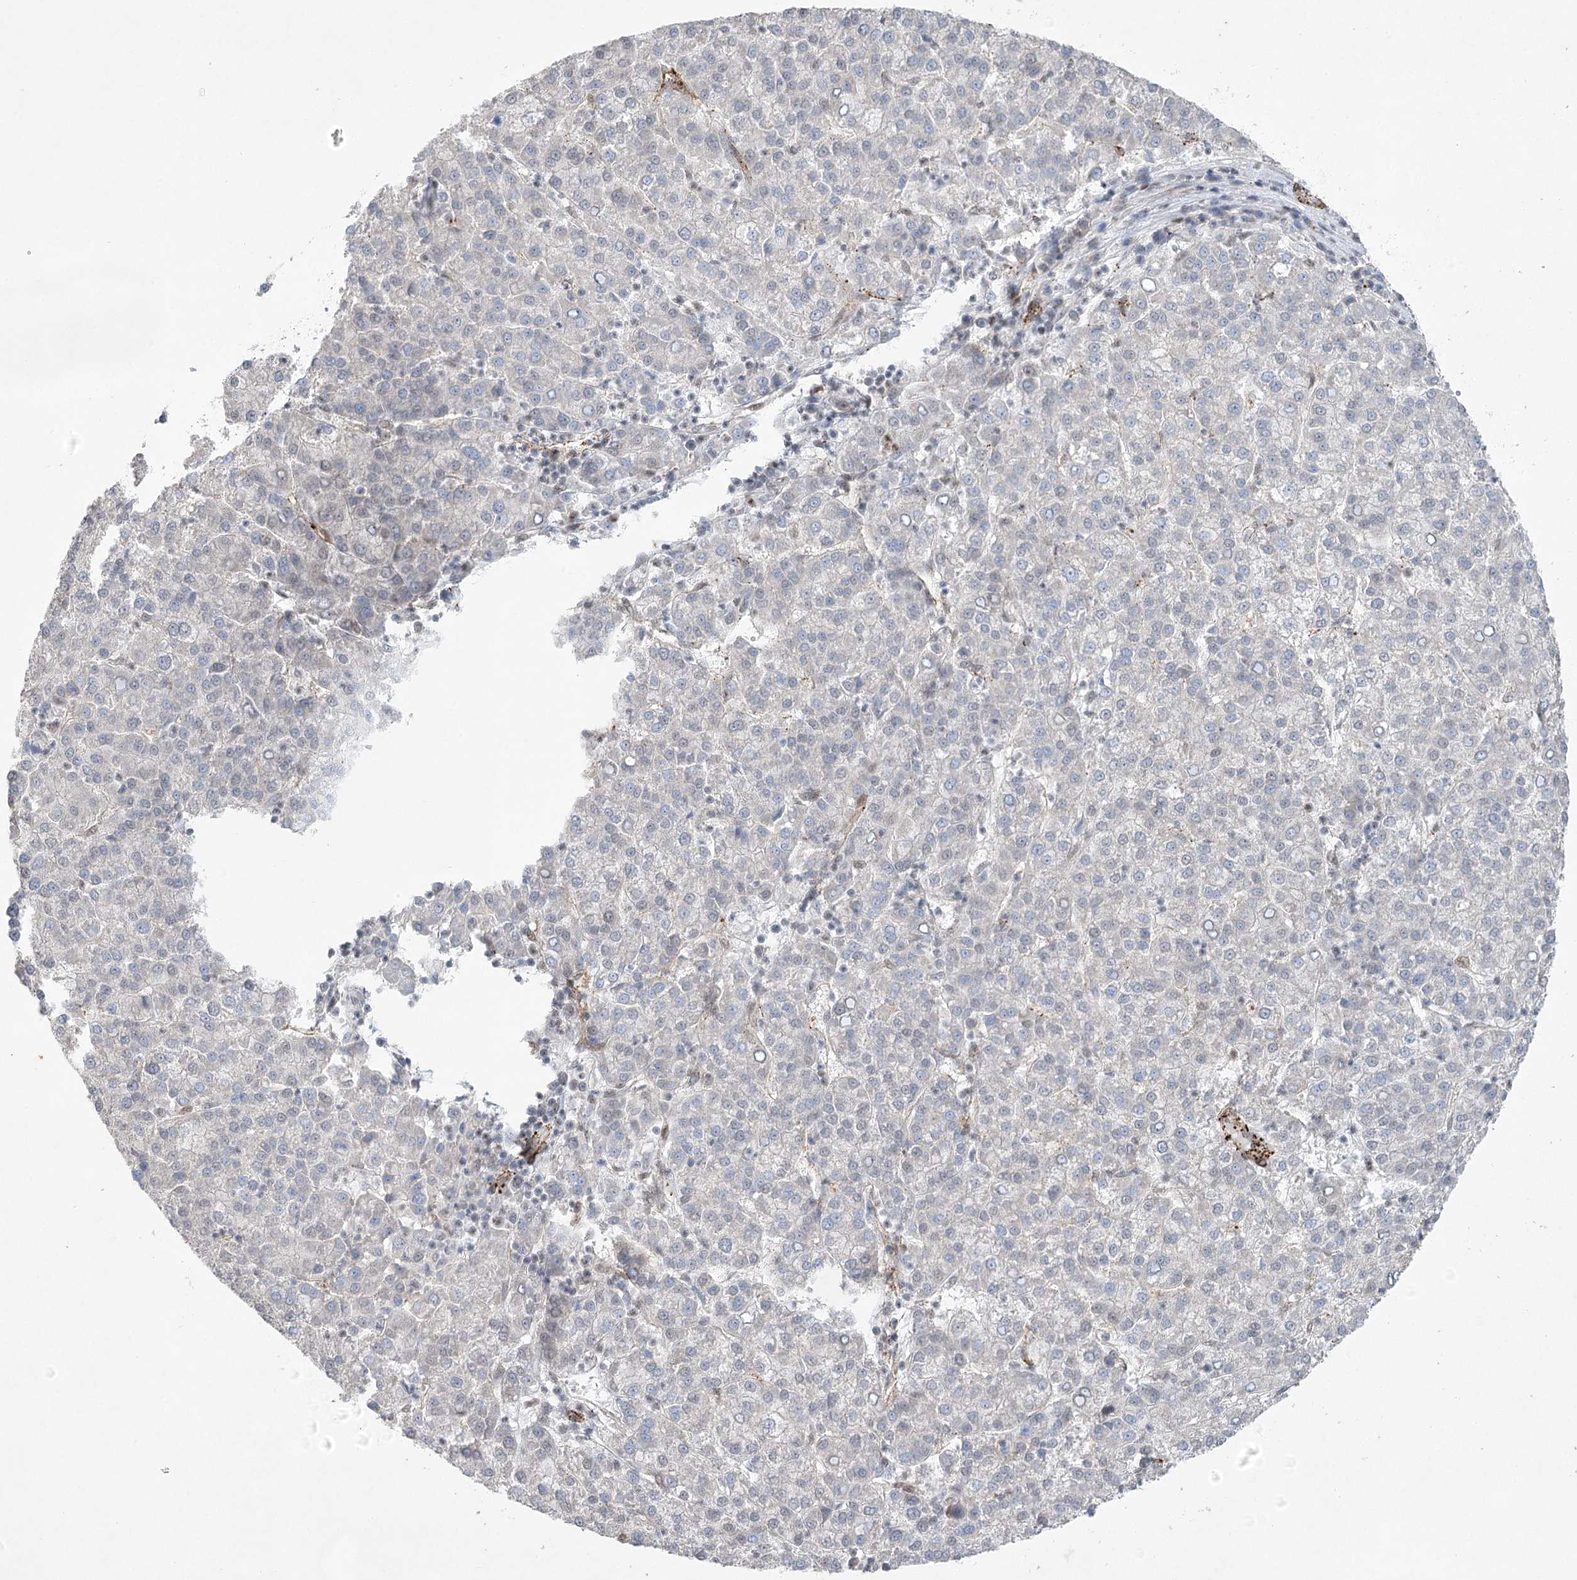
{"staining": {"intensity": "weak", "quantity": "<25%", "location": "nuclear"}, "tissue": "liver cancer", "cell_type": "Tumor cells", "image_type": "cancer", "snomed": [{"axis": "morphology", "description": "Carcinoma, Hepatocellular, NOS"}, {"axis": "topography", "description": "Liver"}], "caption": "IHC image of human hepatocellular carcinoma (liver) stained for a protein (brown), which demonstrates no positivity in tumor cells.", "gene": "AMTN", "patient": {"sex": "female", "age": 58}}